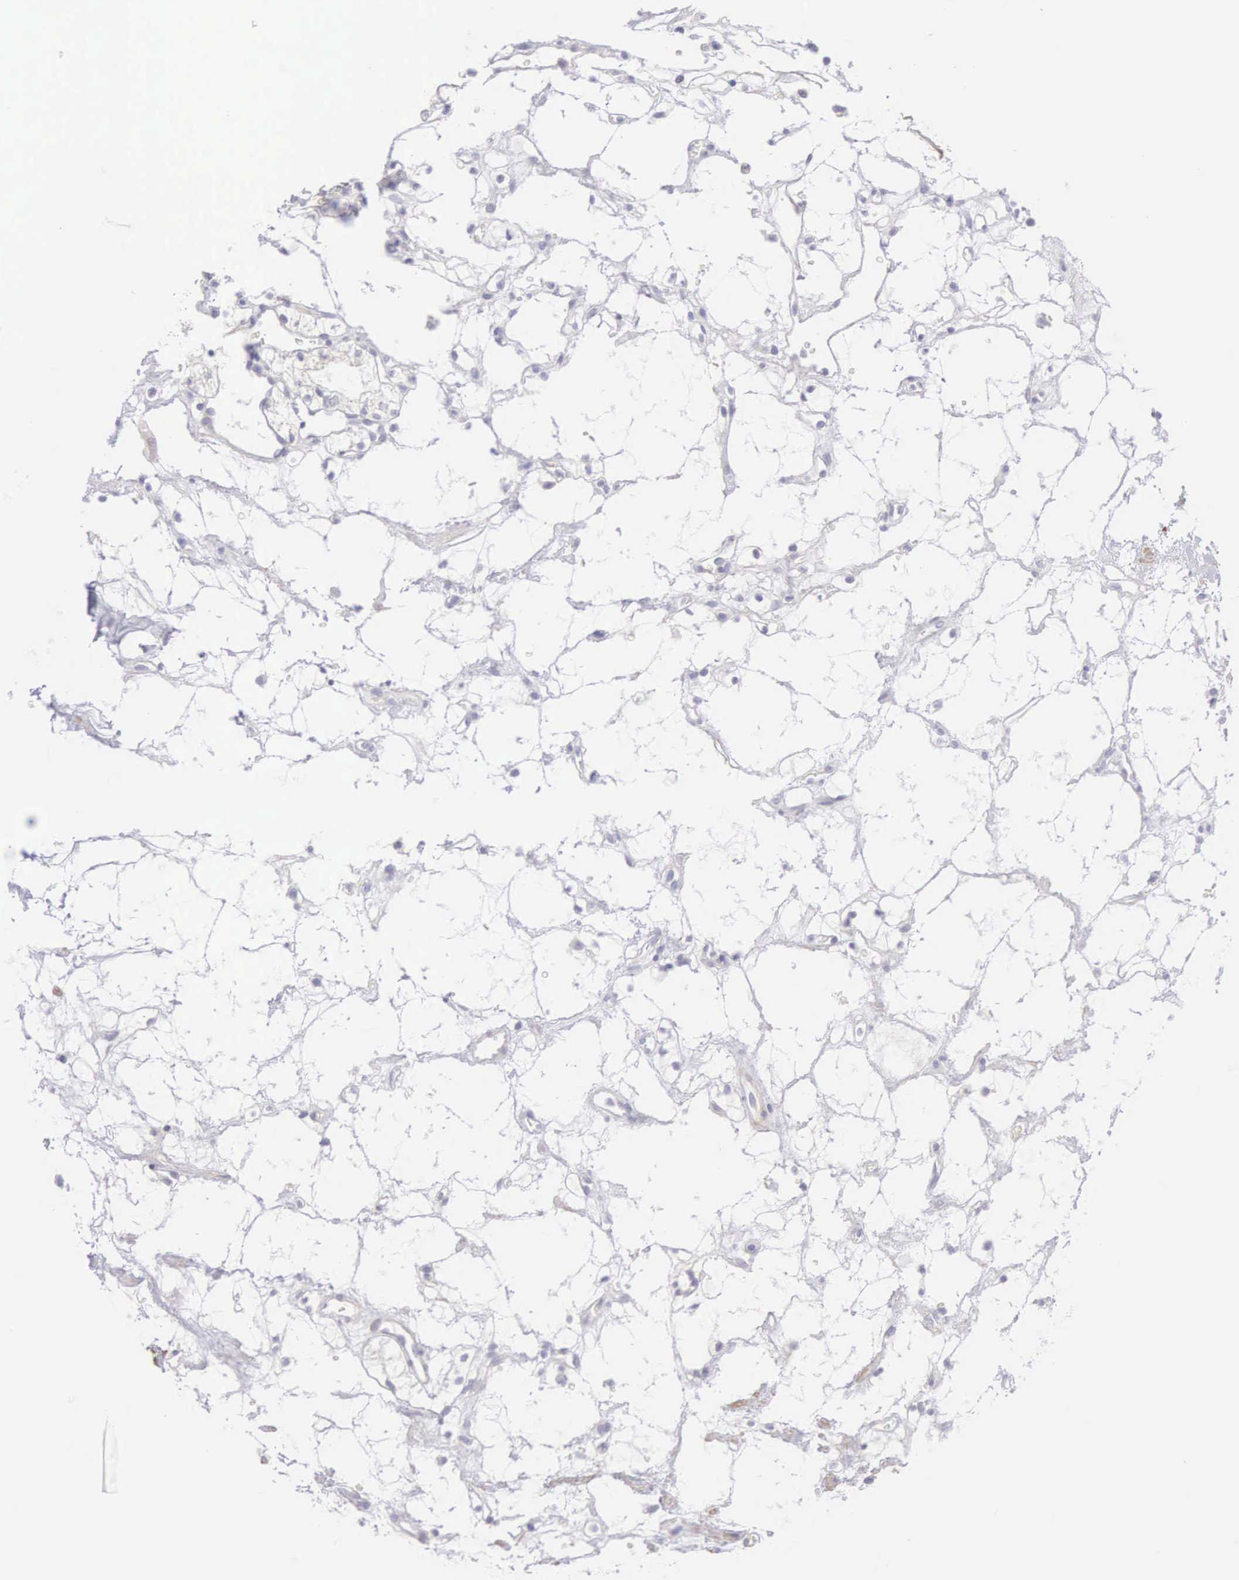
{"staining": {"intensity": "negative", "quantity": "none", "location": "none"}, "tissue": "renal cancer", "cell_type": "Tumor cells", "image_type": "cancer", "snomed": [{"axis": "morphology", "description": "Adenocarcinoma, NOS"}, {"axis": "topography", "description": "Kidney"}], "caption": "An immunohistochemistry (IHC) histopathology image of adenocarcinoma (renal) is shown. There is no staining in tumor cells of adenocarcinoma (renal). The staining is performed using DAB (3,3'-diaminobenzidine) brown chromogen with nuclei counter-stained in using hematoxylin.", "gene": "ARFGAP3", "patient": {"sex": "female", "age": 60}}